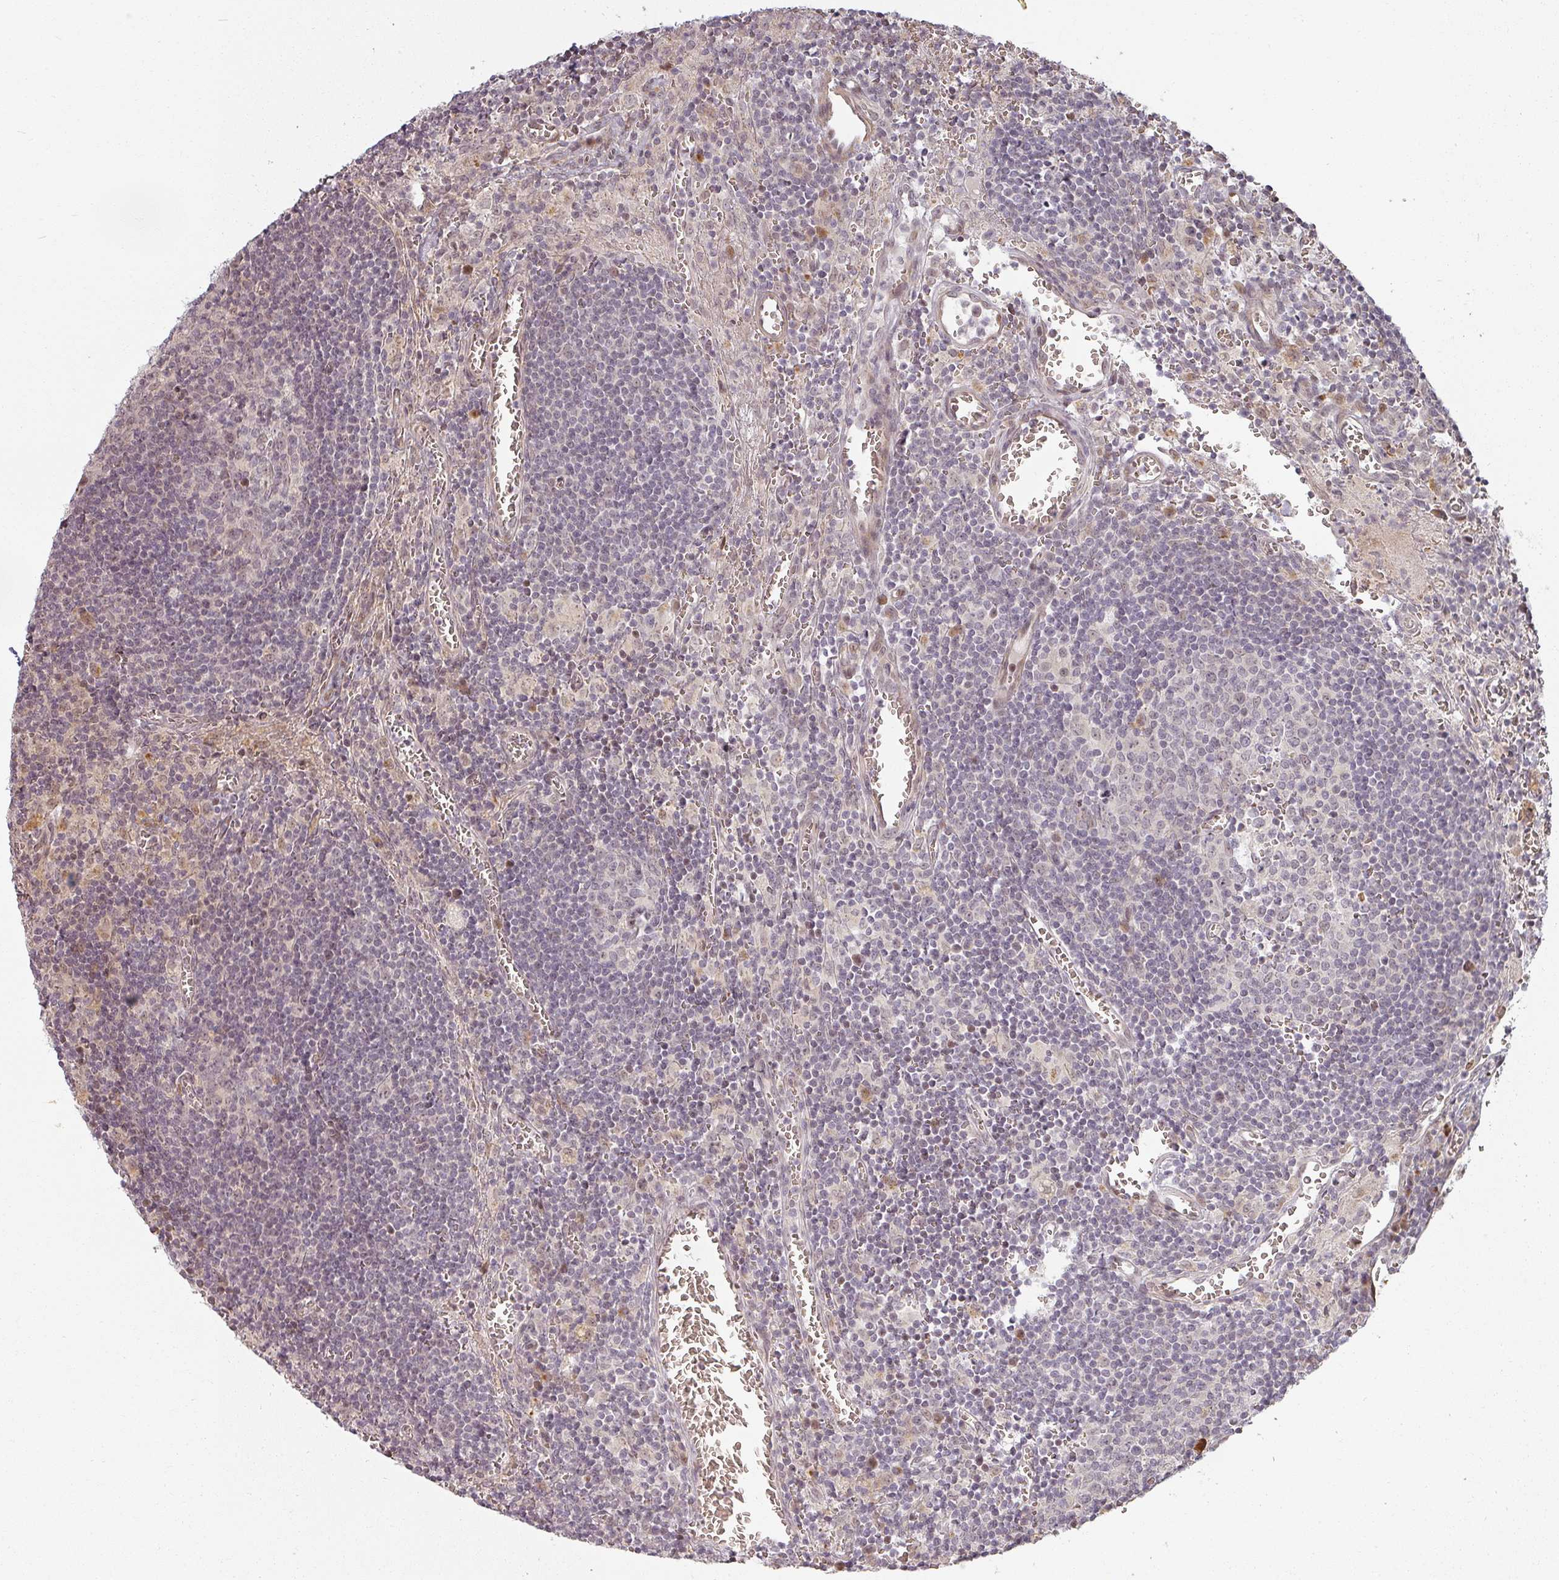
{"staining": {"intensity": "weak", "quantity": "25%-75%", "location": "nuclear"}, "tissue": "lymph node", "cell_type": "Germinal center cells", "image_type": "normal", "snomed": [{"axis": "morphology", "description": "Normal tissue, NOS"}, {"axis": "topography", "description": "Lymph node"}], "caption": "This image displays immunohistochemistry (IHC) staining of normal lymph node, with low weak nuclear positivity in about 25%-75% of germinal center cells.", "gene": "MED19", "patient": {"sex": "male", "age": 50}}